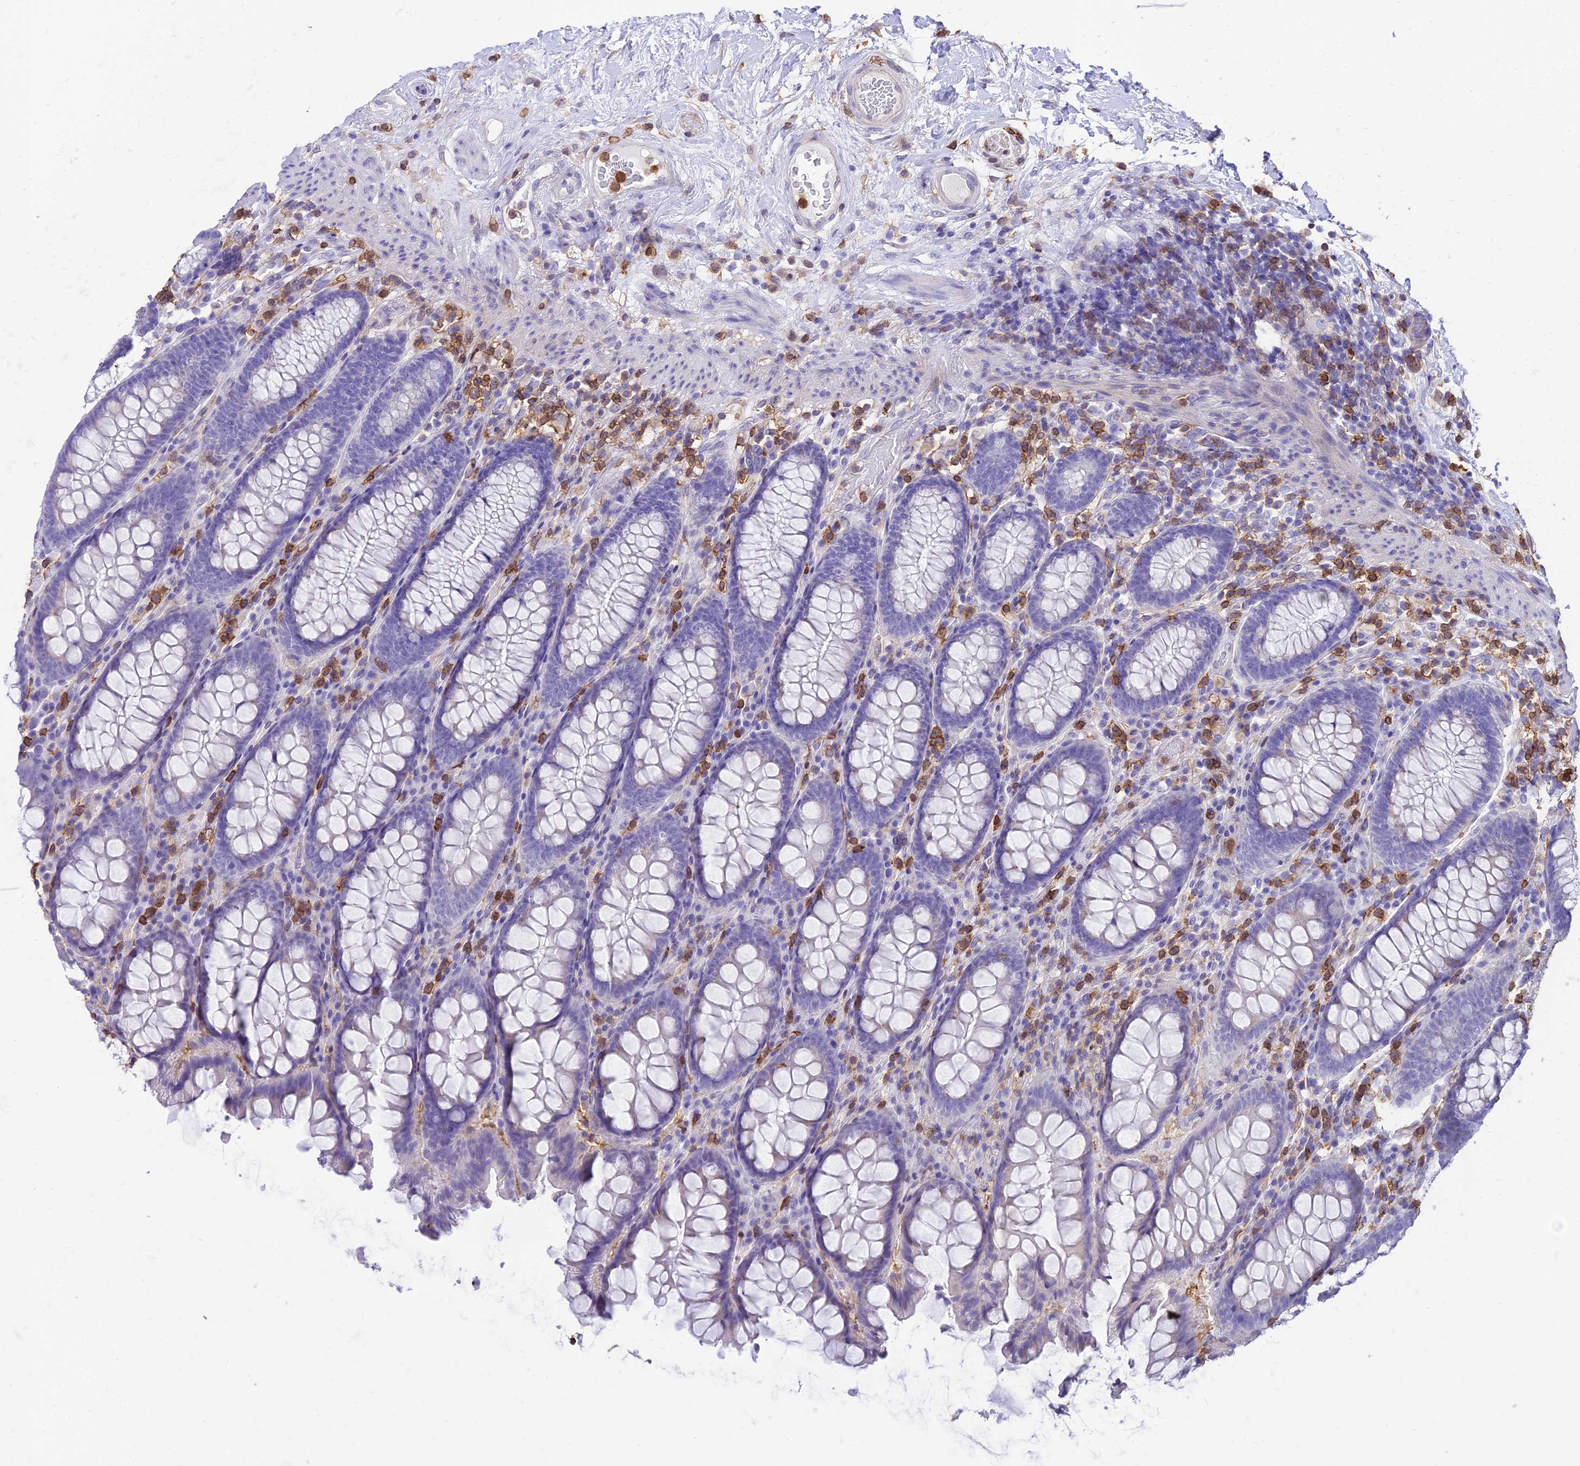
{"staining": {"intensity": "negative", "quantity": "none", "location": "none"}, "tissue": "colon", "cell_type": "Endothelial cells", "image_type": "normal", "snomed": [{"axis": "morphology", "description": "Normal tissue, NOS"}, {"axis": "topography", "description": "Colon"}], "caption": "High magnification brightfield microscopy of unremarkable colon stained with DAB (brown) and counterstained with hematoxylin (blue): endothelial cells show no significant staining.", "gene": "SREK1IP1", "patient": {"sex": "female", "age": 79}}